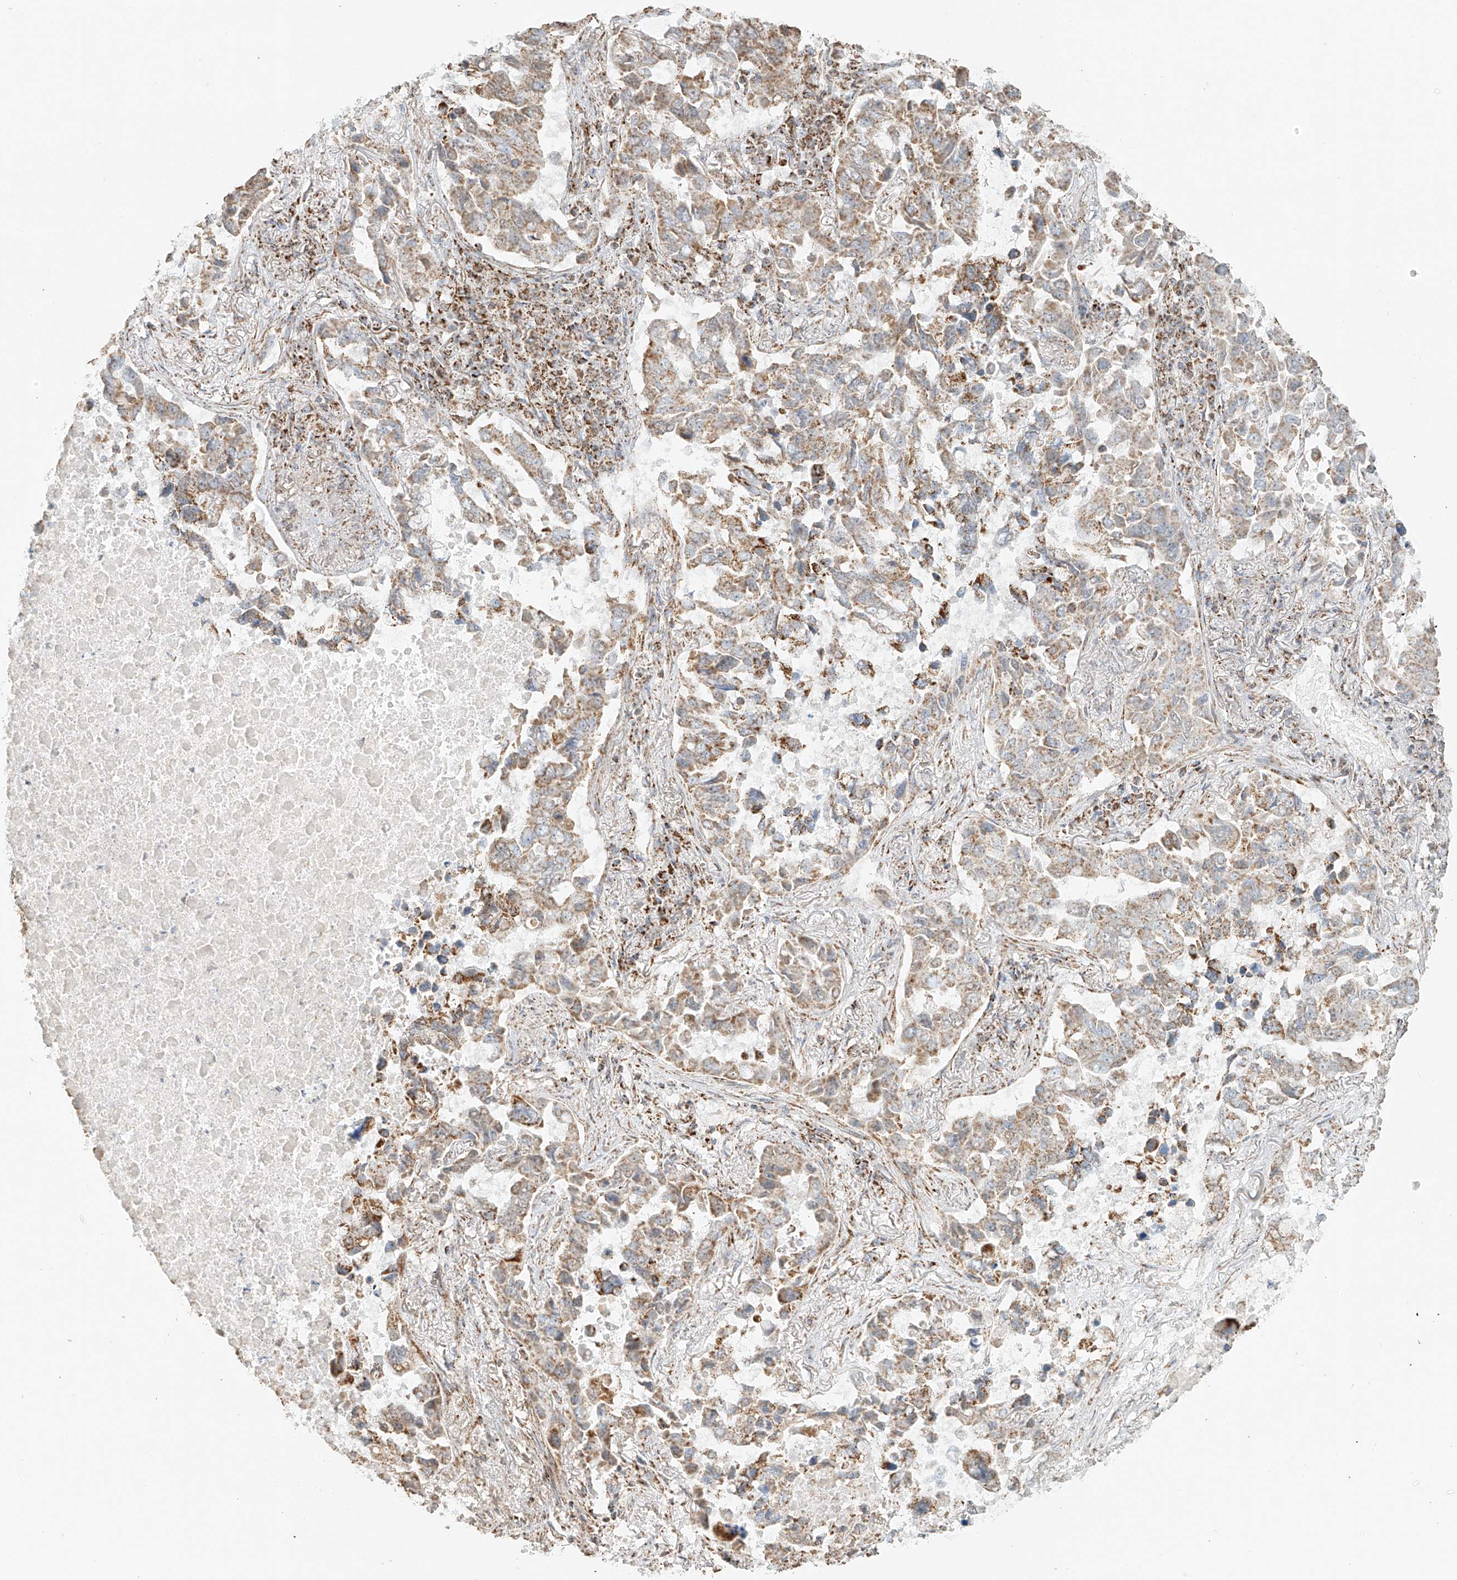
{"staining": {"intensity": "moderate", "quantity": ">75%", "location": "cytoplasmic/membranous"}, "tissue": "lung cancer", "cell_type": "Tumor cells", "image_type": "cancer", "snomed": [{"axis": "morphology", "description": "Adenocarcinoma, NOS"}, {"axis": "topography", "description": "Lung"}], "caption": "An IHC photomicrograph of neoplastic tissue is shown. Protein staining in brown labels moderate cytoplasmic/membranous positivity in lung cancer within tumor cells. (DAB IHC with brightfield microscopy, high magnification).", "gene": "MIPEP", "patient": {"sex": "male", "age": 64}}